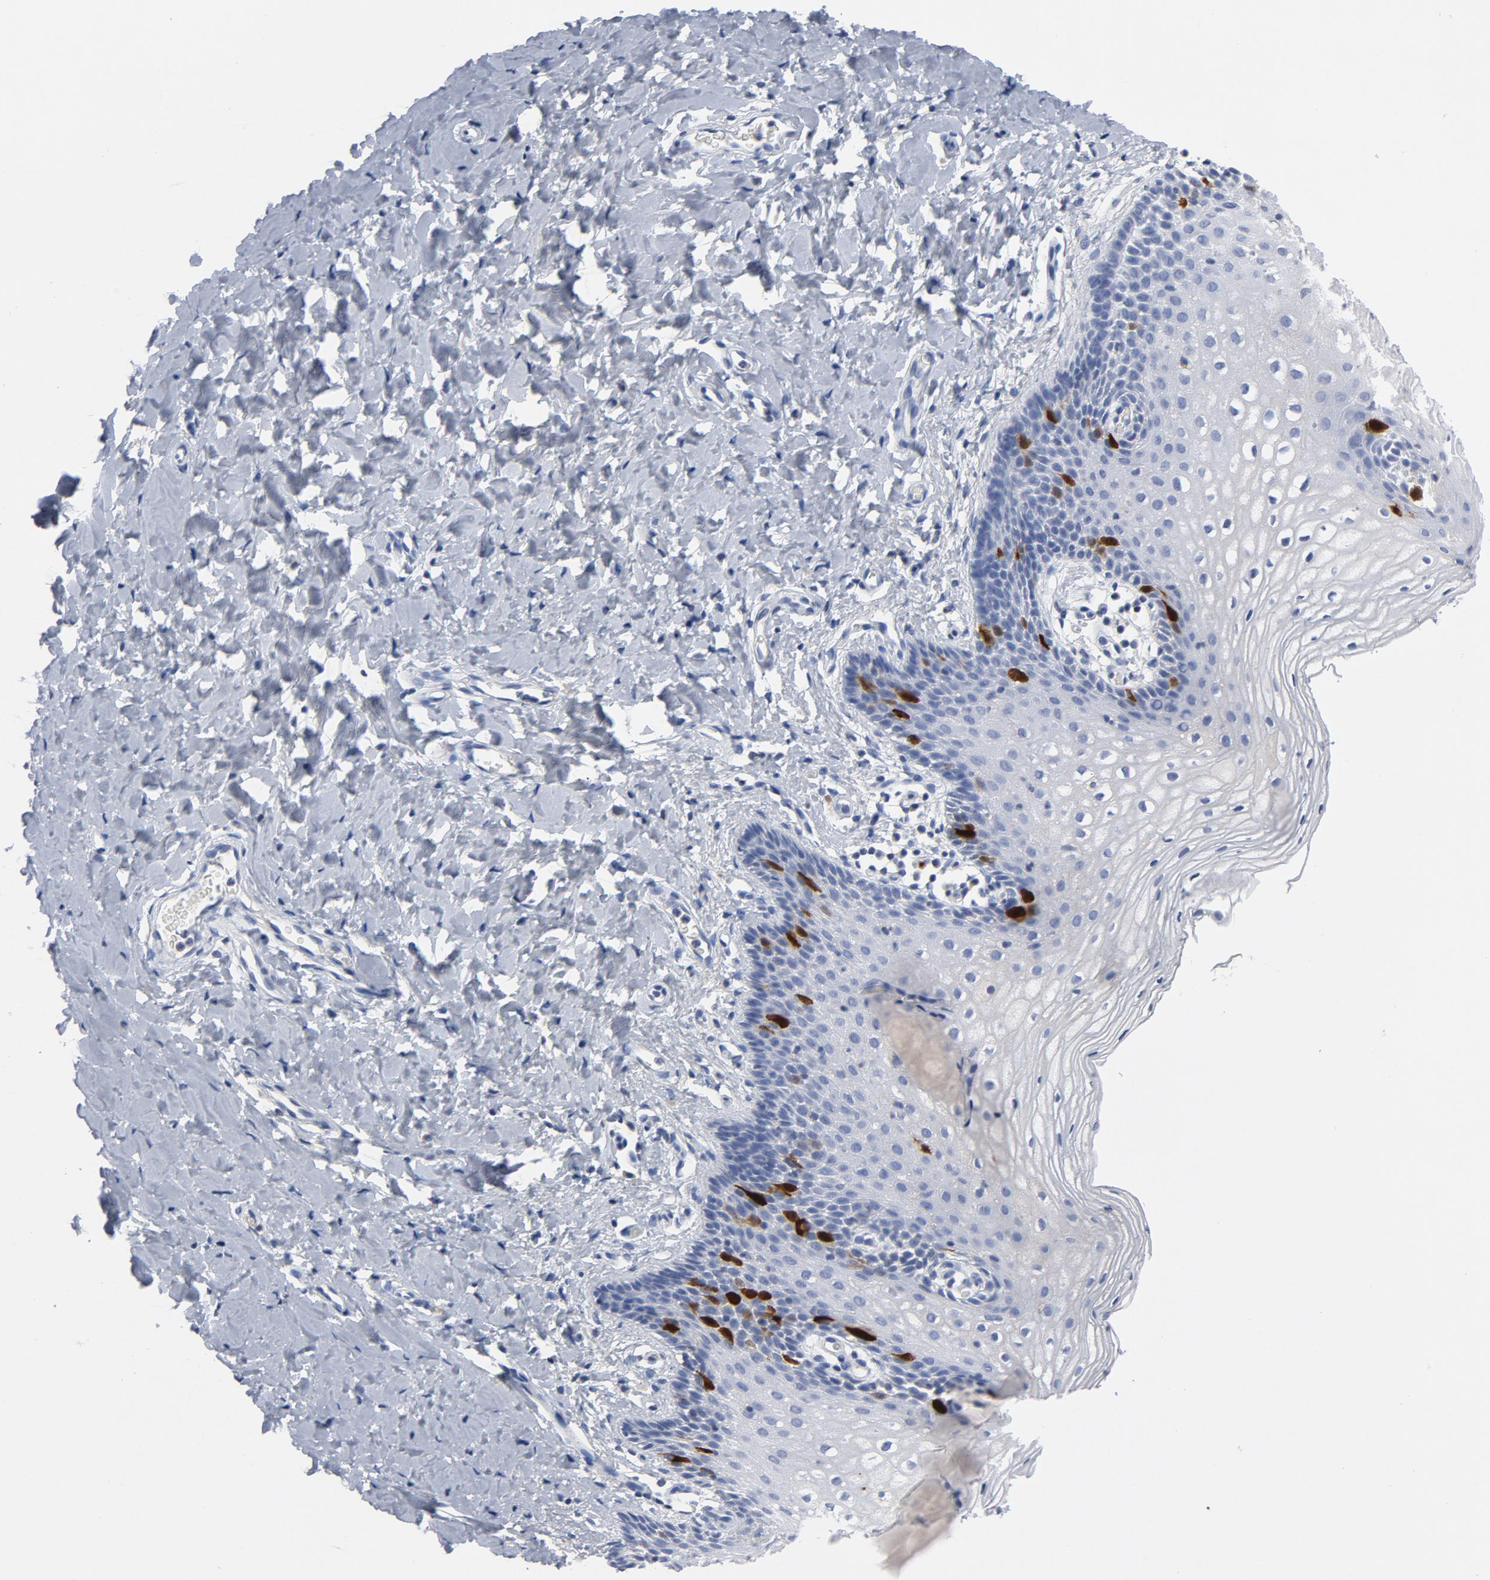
{"staining": {"intensity": "strong", "quantity": "<25%", "location": "nuclear"}, "tissue": "vagina", "cell_type": "Squamous epithelial cells", "image_type": "normal", "snomed": [{"axis": "morphology", "description": "Normal tissue, NOS"}, {"axis": "topography", "description": "Vagina"}], "caption": "Immunohistochemistry (IHC) histopathology image of unremarkable human vagina stained for a protein (brown), which reveals medium levels of strong nuclear expression in about <25% of squamous epithelial cells.", "gene": "CDC20", "patient": {"sex": "female", "age": 55}}